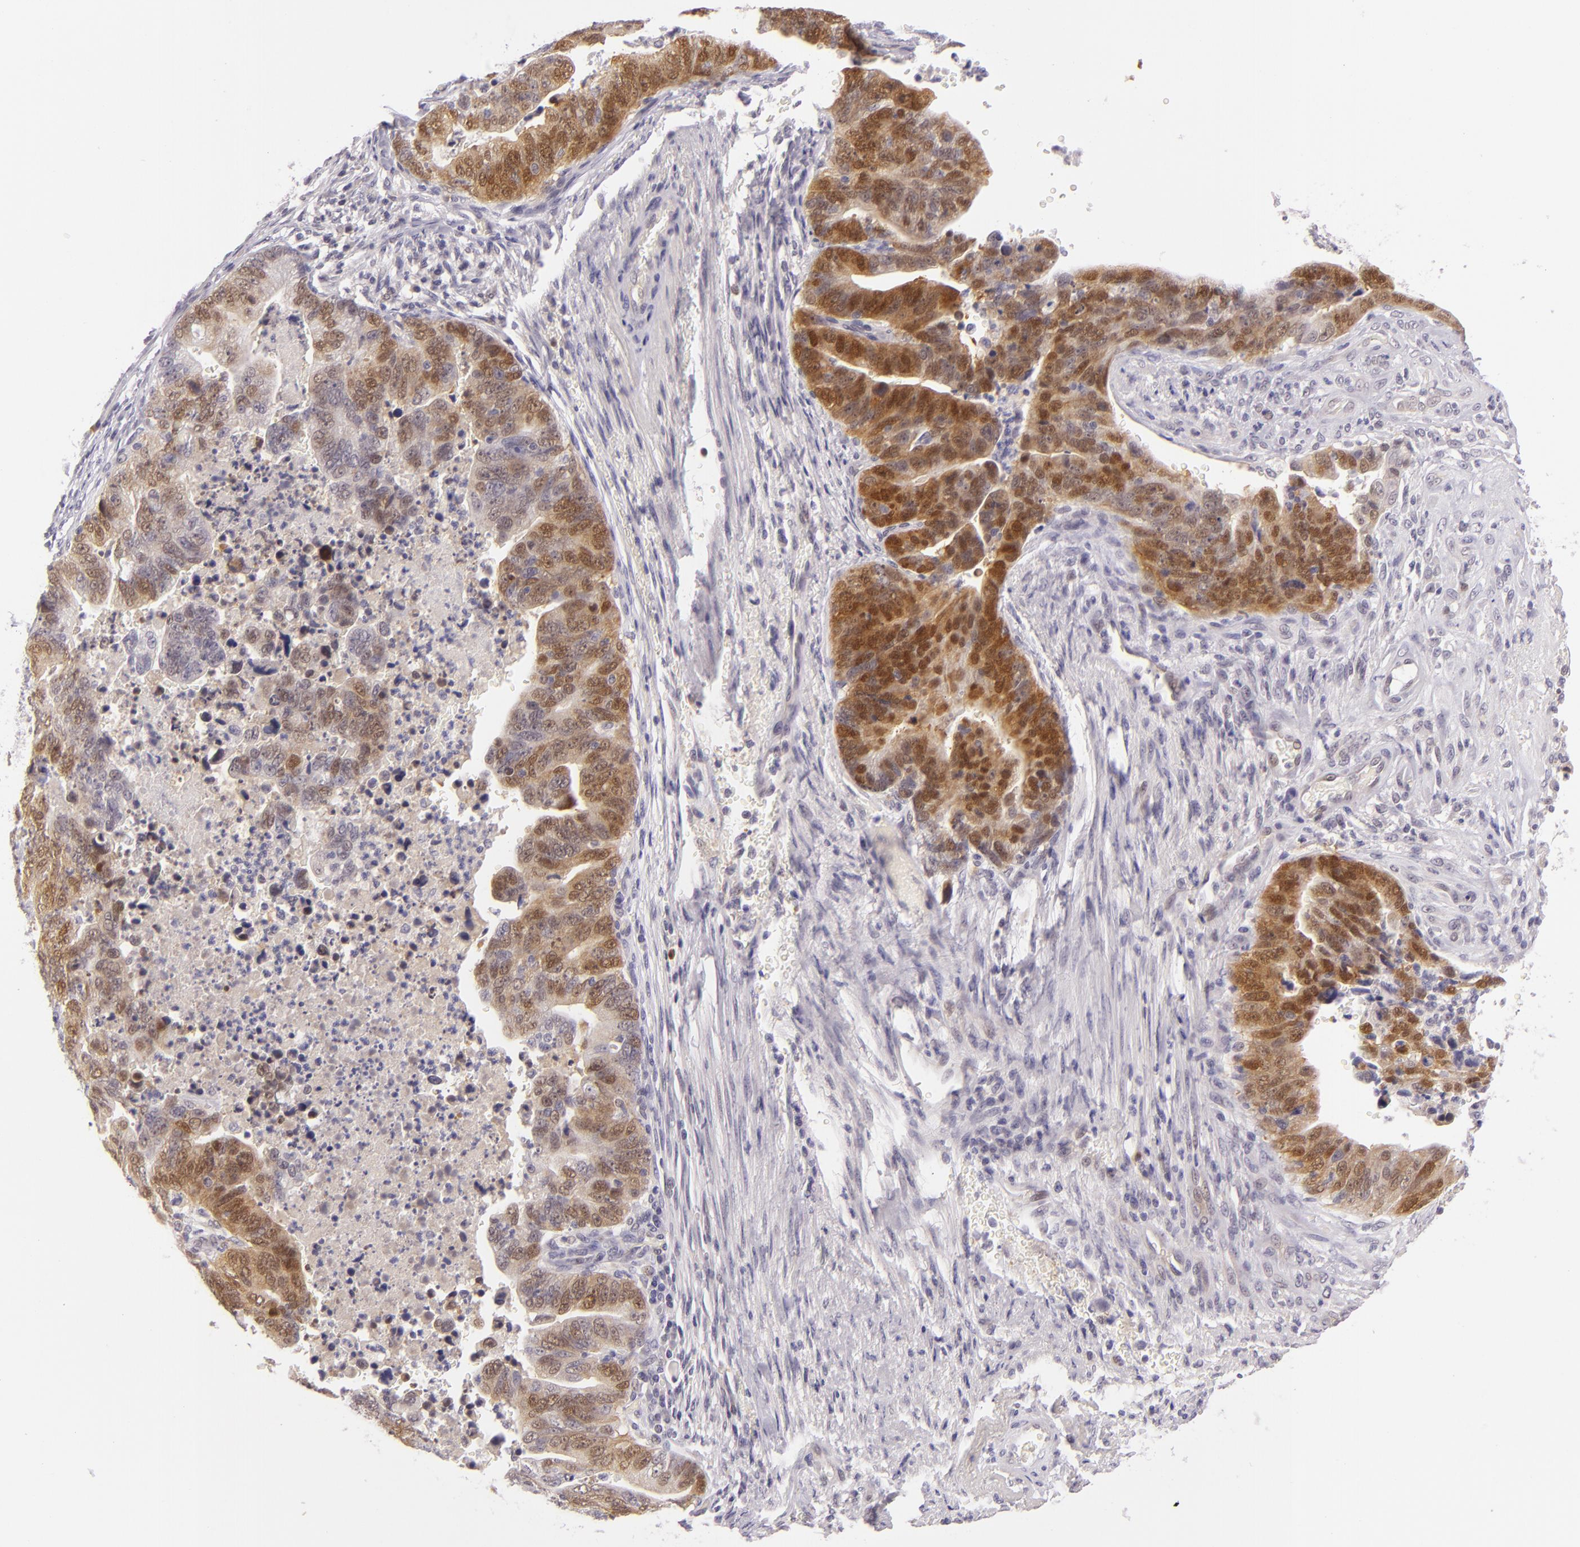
{"staining": {"intensity": "strong", "quantity": "25%-75%", "location": "cytoplasmic/membranous,nuclear"}, "tissue": "stomach cancer", "cell_type": "Tumor cells", "image_type": "cancer", "snomed": [{"axis": "morphology", "description": "Adenocarcinoma, NOS"}, {"axis": "topography", "description": "Stomach, upper"}], "caption": "Immunohistochemistry (IHC) (DAB (3,3'-diaminobenzidine)) staining of human stomach cancer (adenocarcinoma) demonstrates strong cytoplasmic/membranous and nuclear protein positivity in about 25%-75% of tumor cells.", "gene": "CSE1L", "patient": {"sex": "female", "age": 50}}